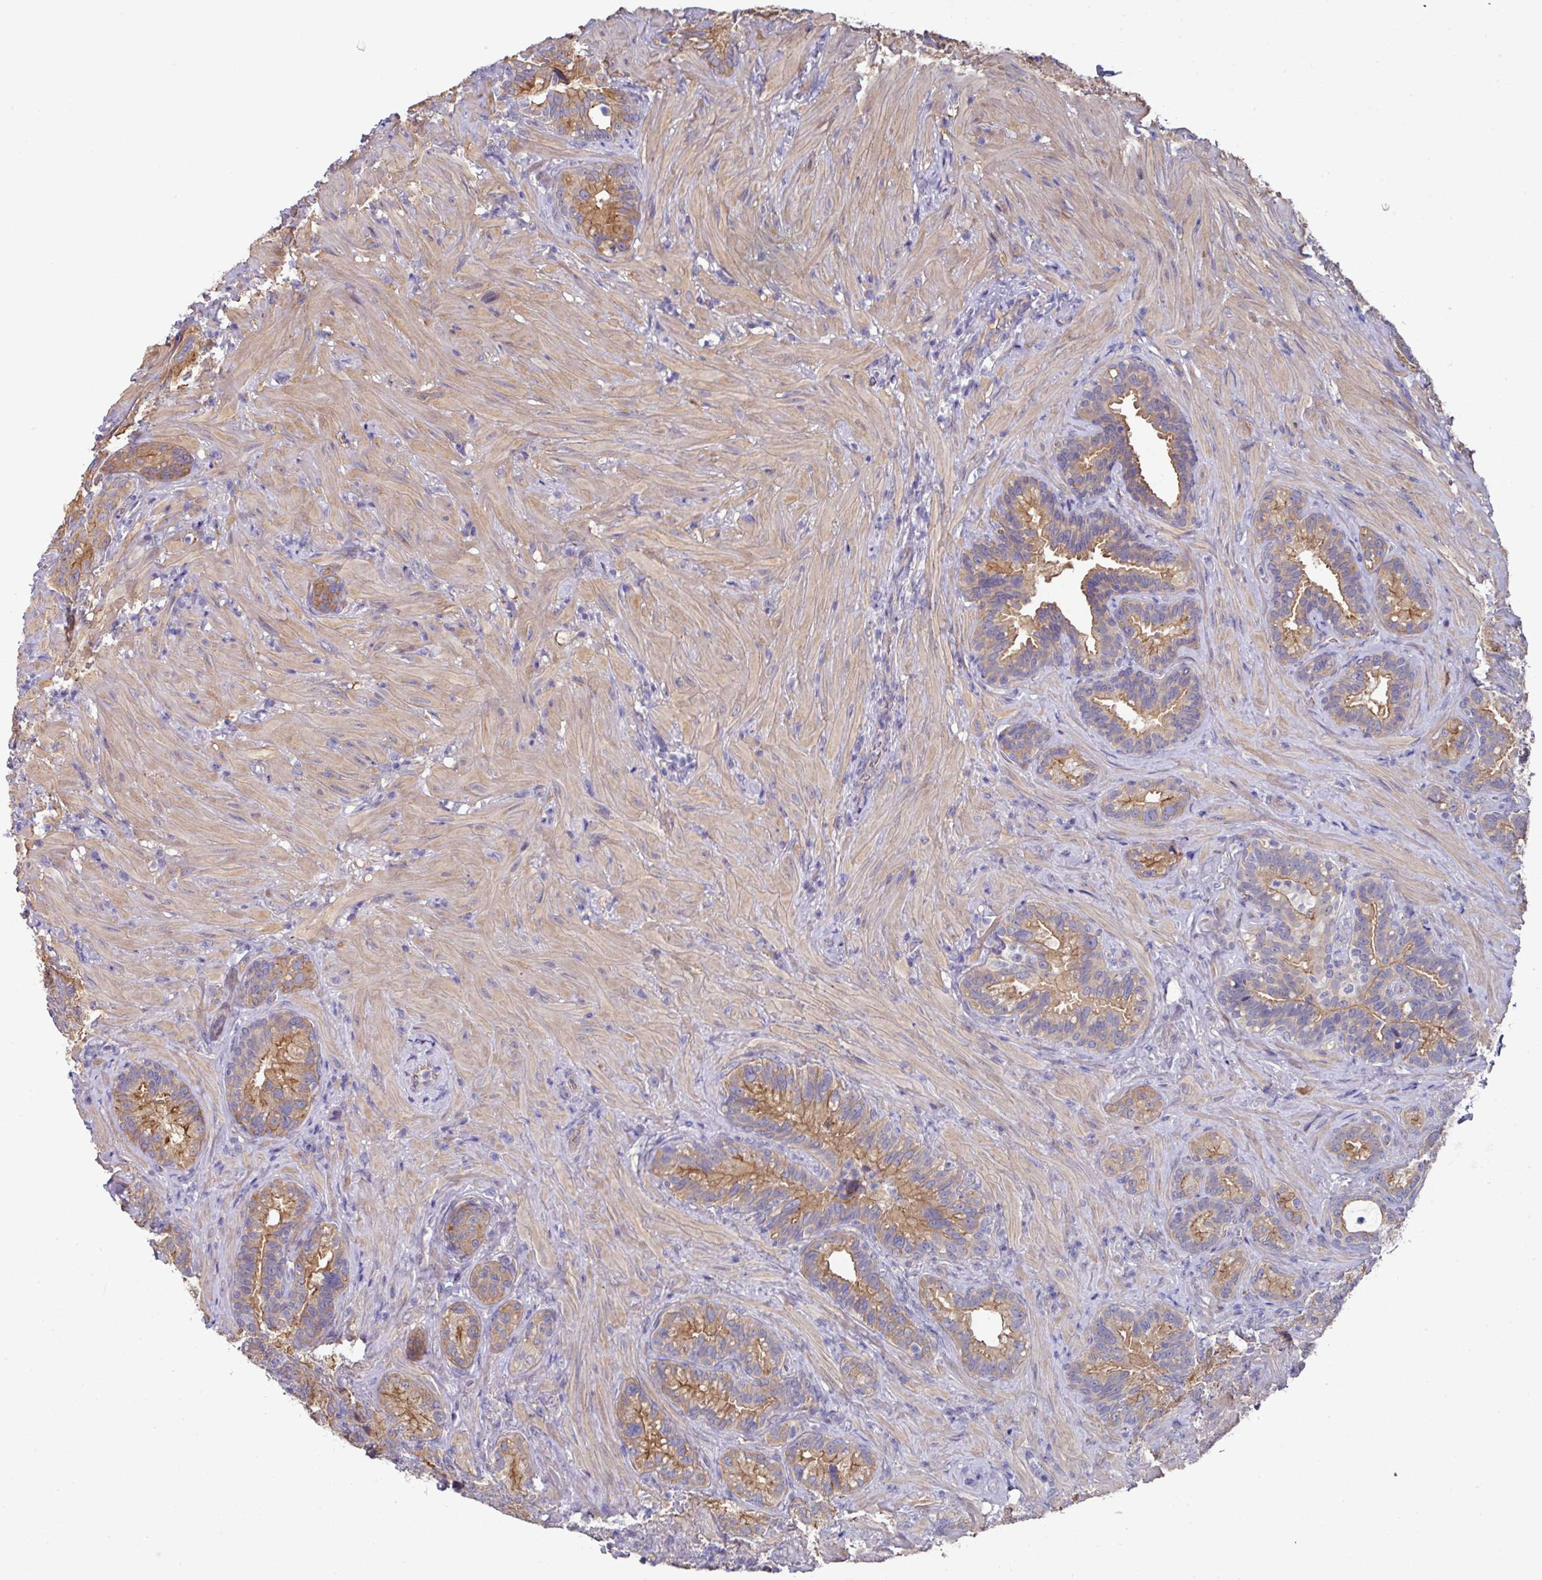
{"staining": {"intensity": "moderate", "quantity": ">75%", "location": "cytoplasmic/membranous"}, "tissue": "seminal vesicle", "cell_type": "Glandular cells", "image_type": "normal", "snomed": [{"axis": "morphology", "description": "Normal tissue, NOS"}, {"axis": "topography", "description": "Seminal veicle"}], "caption": "About >75% of glandular cells in benign human seminal vesicle display moderate cytoplasmic/membranous protein positivity as visualized by brown immunohistochemical staining.", "gene": "PRR5", "patient": {"sex": "male", "age": 68}}